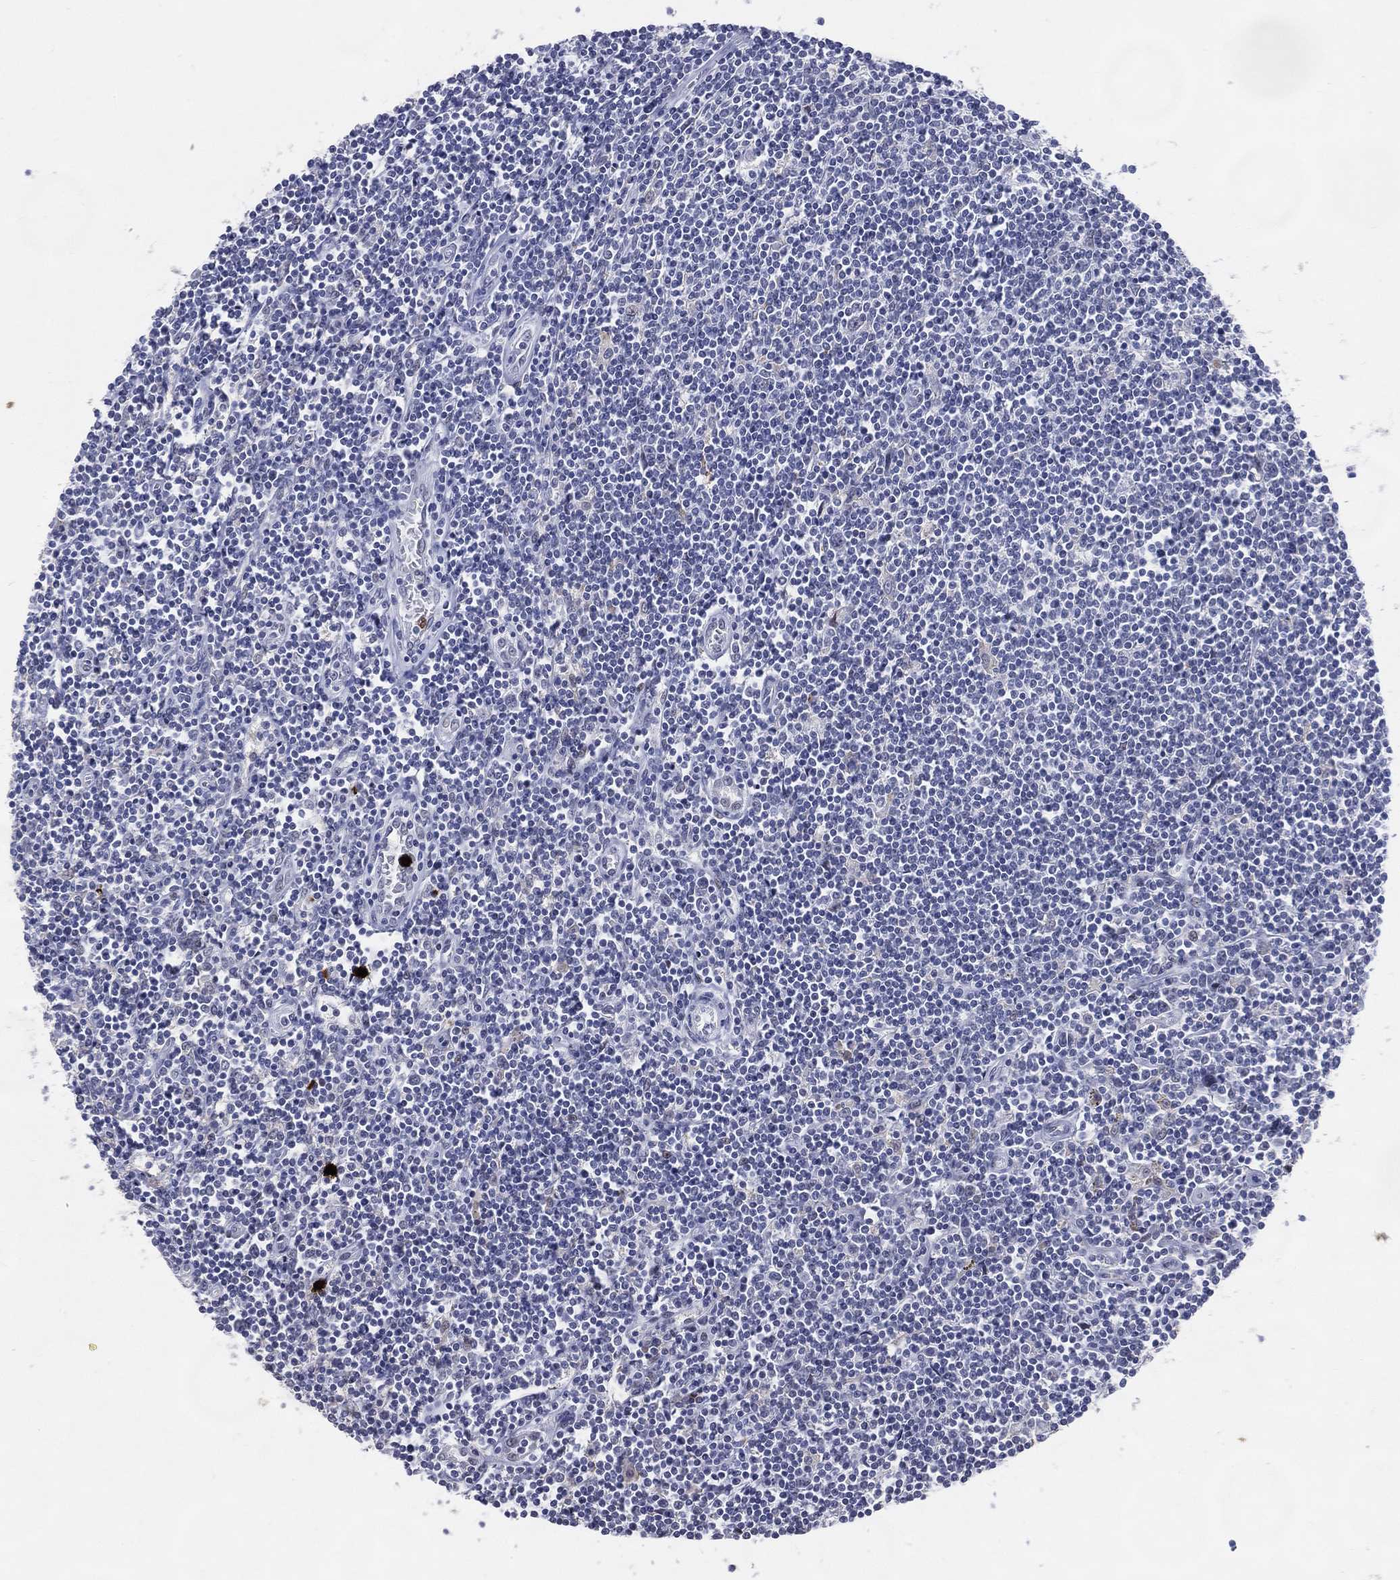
{"staining": {"intensity": "negative", "quantity": "none", "location": "none"}, "tissue": "lymphoma", "cell_type": "Tumor cells", "image_type": "cancer", "snomed": [{"axis": "morphology", "description": "Hodgkin's disease, NOS"}, {"axis": "topography", "description": "Lymph node"}], "caption": "DAB immunohistochemical staining of human lymphoma reveals no significant staining in tumor cells. (IHC, brightfield microscopy, high magnification).", "gene": "CFAP58", "patient": {"sex": "male", "age": 40}}